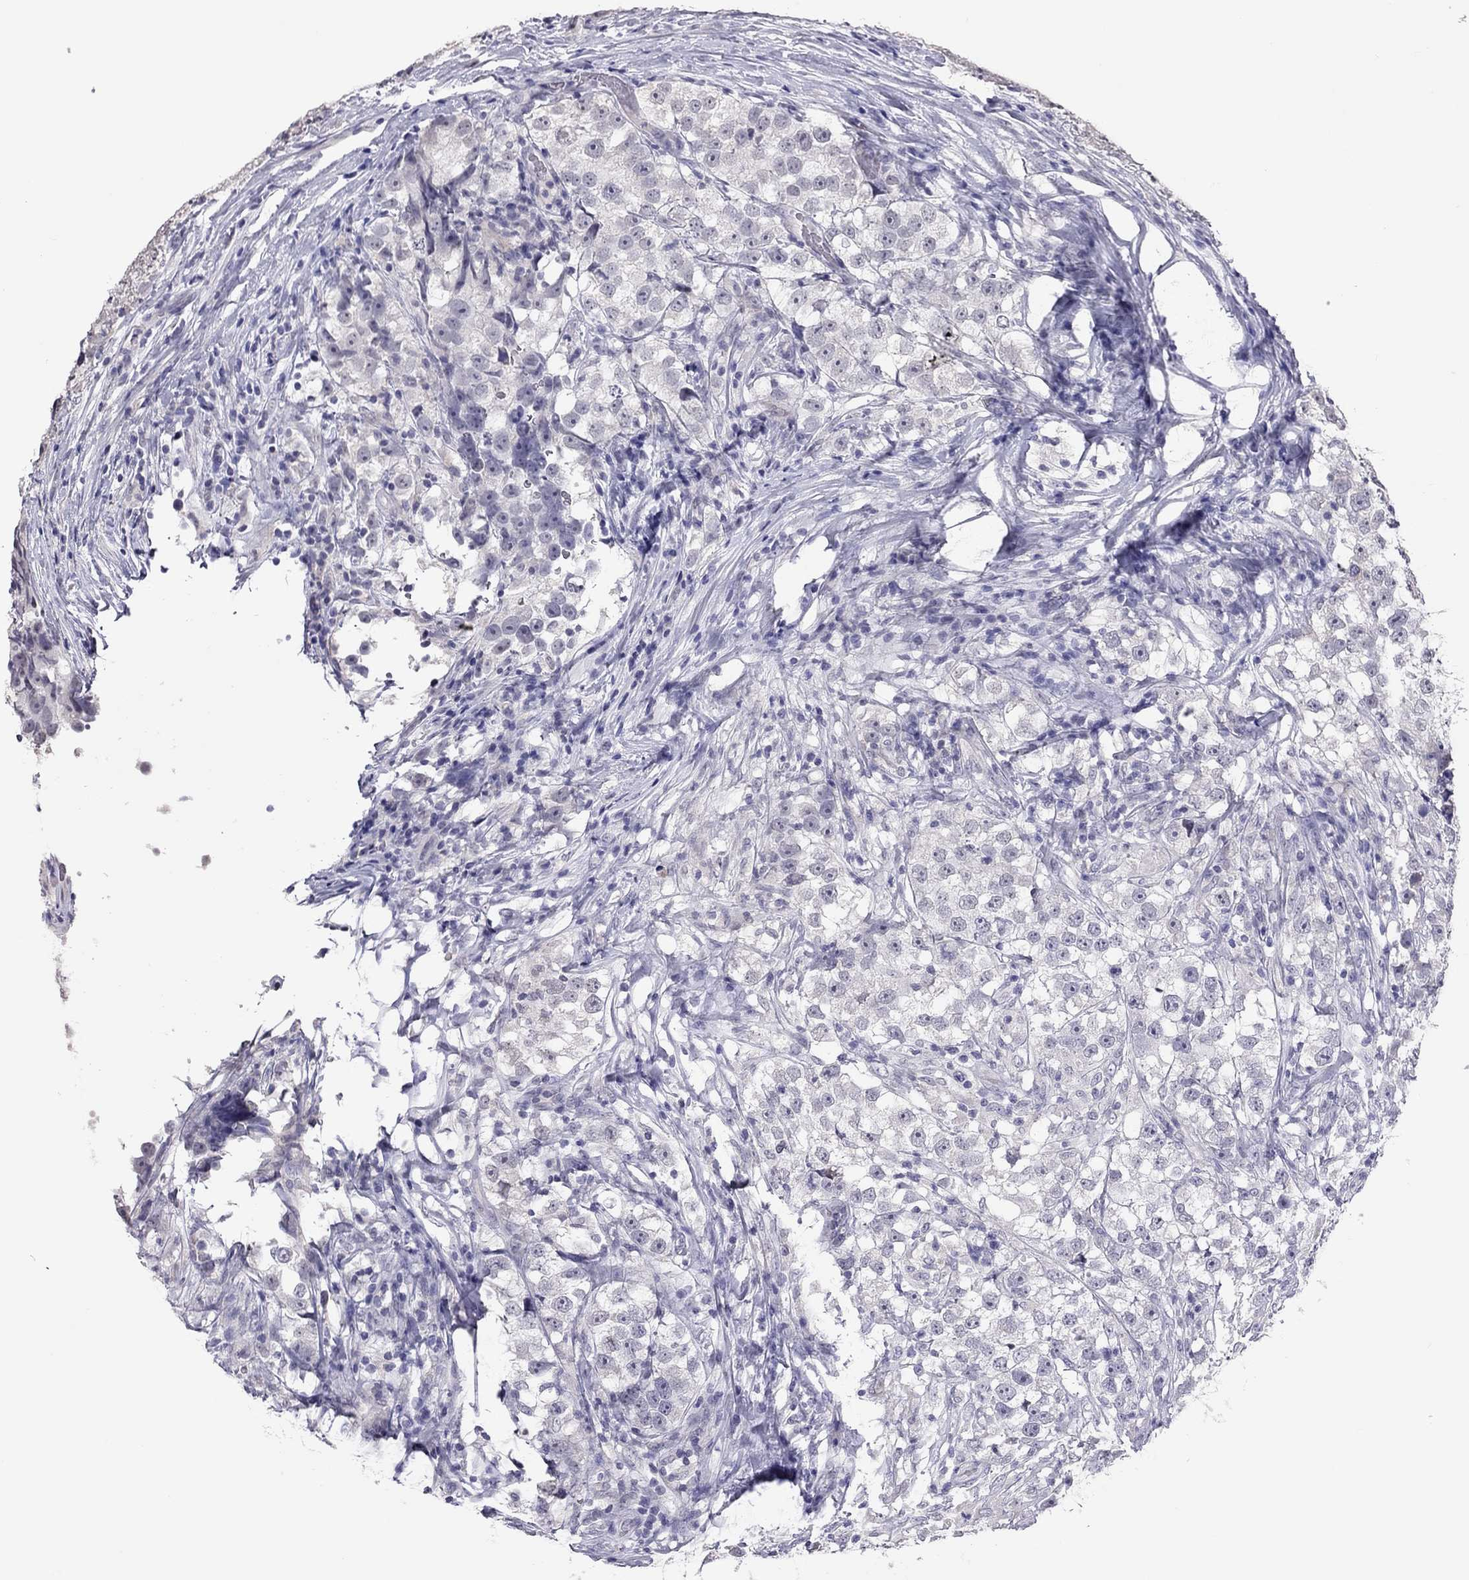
{"staining": {"intensity": "negative", "quantity": "none", "location": "none"}, "tissue": "testis cancer", "cell_type": "Tumor cells", "image_type": "cancer", "snomed": [{"axis": "morphology", "description": "Seminoma, NOS"}, {"axis": "topography", "description": "Testis"}], "caption": "A micrograph of human testis cancer (seminoma) is negative for staining in tumor cells.", "gene": "PPP1R3A", "patient": {"sex": "male", "age": 46}}